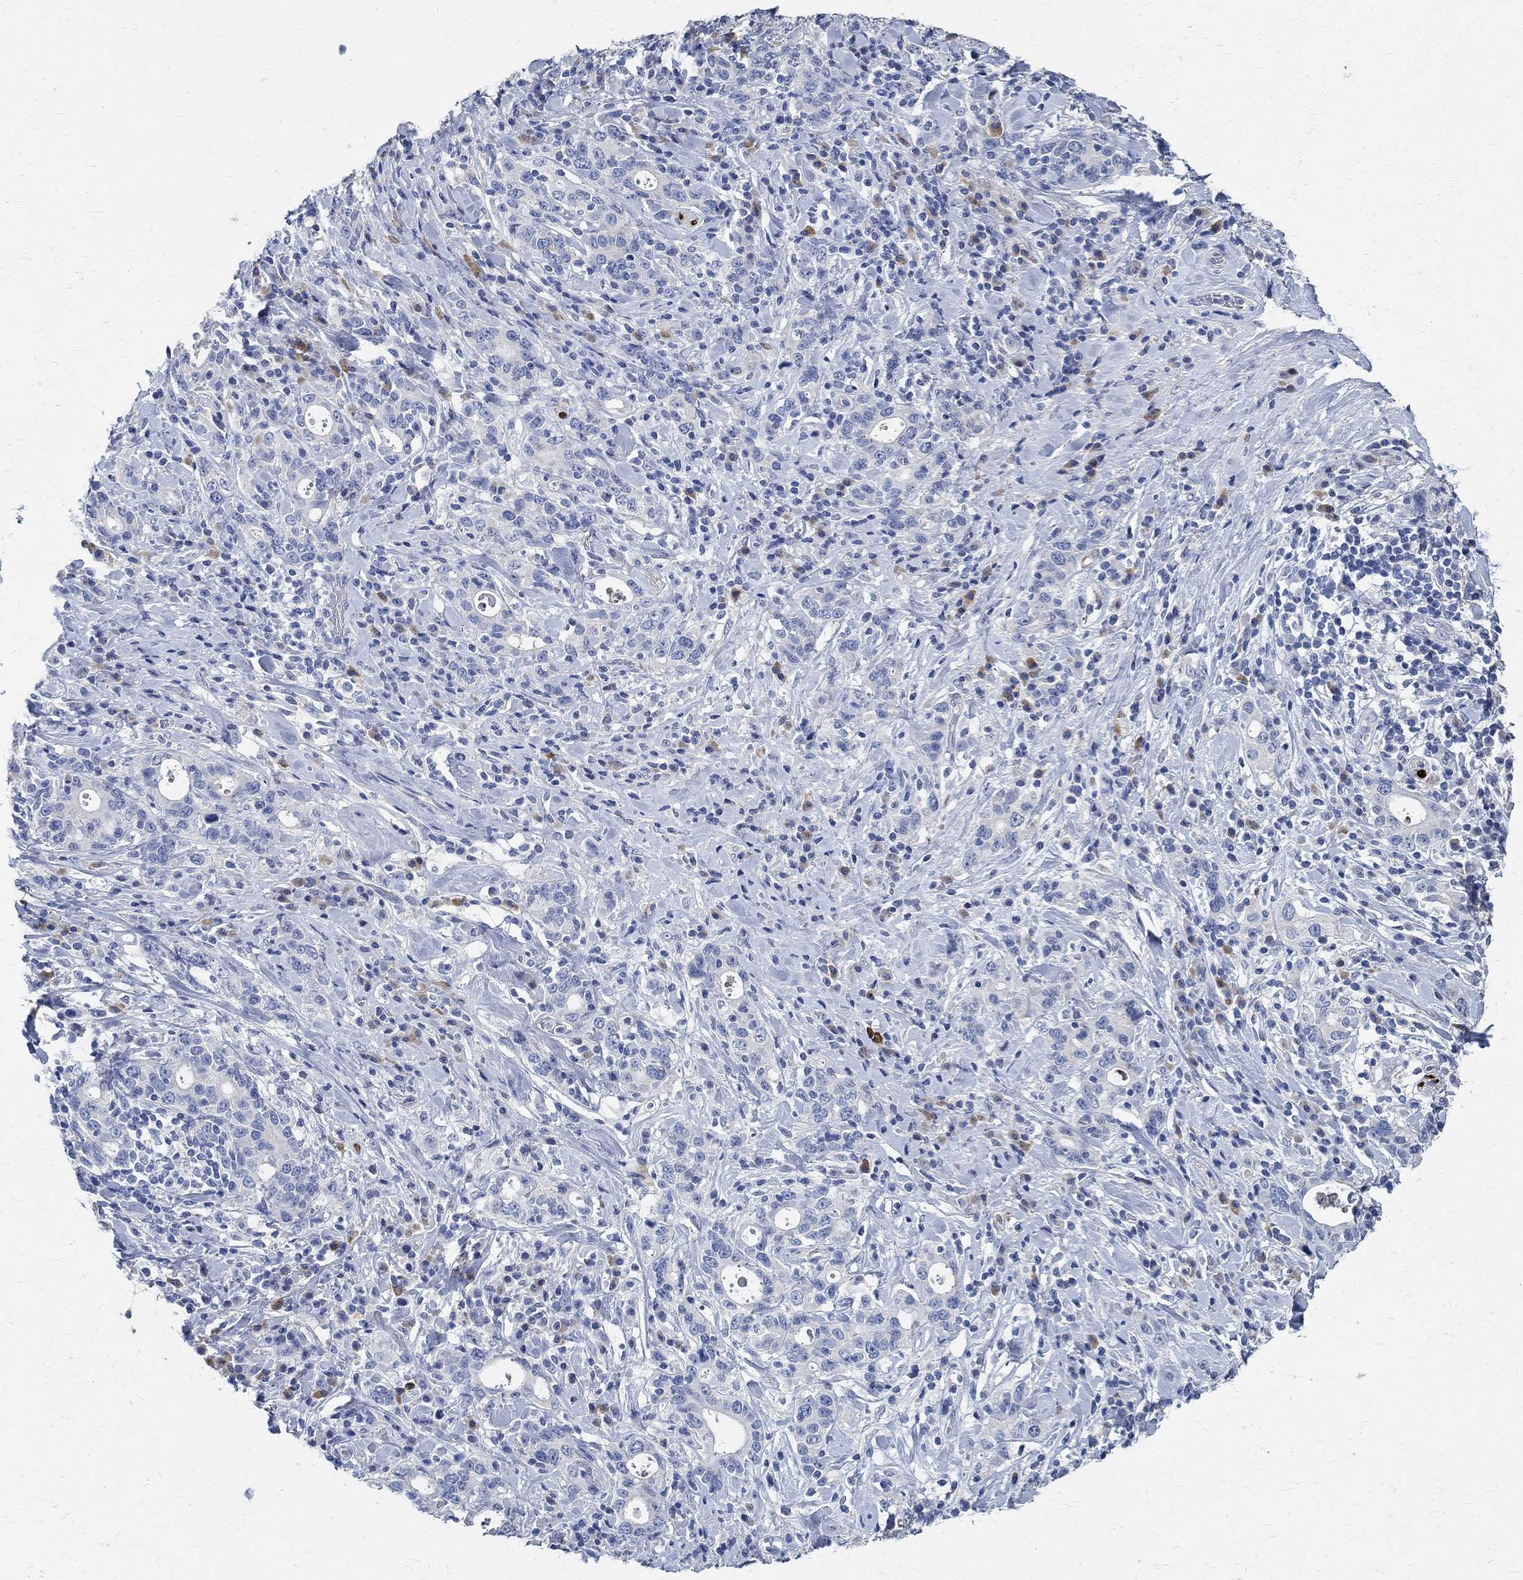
{"staining": {"intensity": "negative", "quantity": "none", "location": "none"}, "tissue": "stomach cancer", "cell_type": "Tumor cells", "image_type": "cancer", "snomed": [{"axis": "morphology", "description": "Adenocarcinoma, NOS"}, {"axis": "topography", "description": "Stomach"}], "caption": "Immunohistochemistry of human stomach cancer (adenocarcinoma) exhibits no positivity in tumor cells. (DAB immunohistochemistry (IHC), high magnification).", "gene": "PRX", "patient": {"sex": "male", "age": 79}}